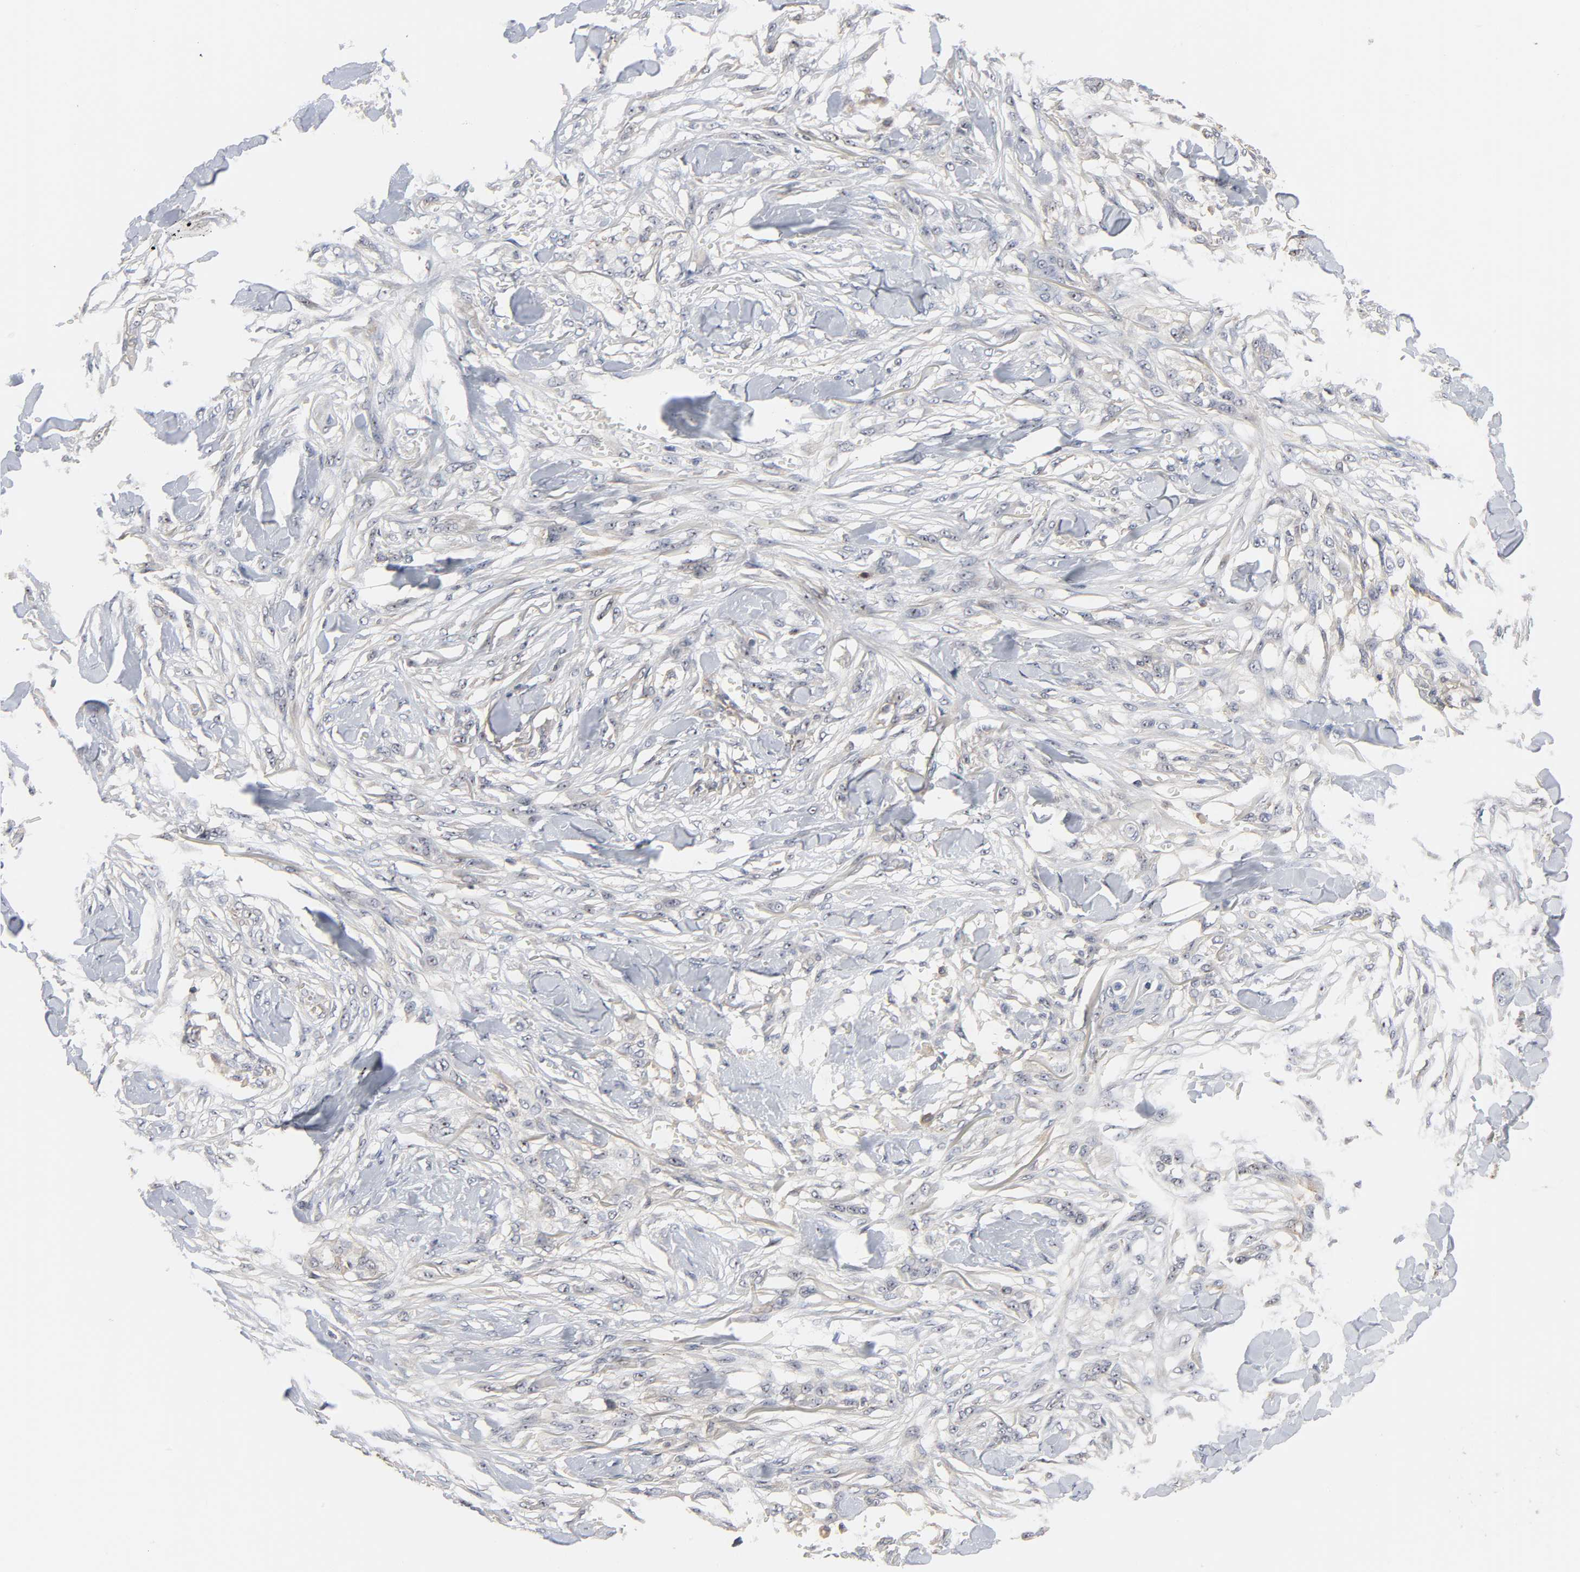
{"staining": {"intensity": "weak", "quantity": "25%-75%", "location": "cytoplasmic/membranous,nuclear"}, "tissue": "skin cancer", "cell_type": "Tumor cells", "image_type": "cancer", "snomed": [{"axis": "morphology", "description": "Normal tissue, NOS"}, {"axis": "morphology", "description": "Squamous cell carcinoma, NOS"}, {"axis": "topography", "description": "Skin"}], "caption": "IHC (DAB) staining of human skin cancer (squamous cell carcinoma) shows weak cytoplasmic/membranous and nuclear protein positivity in approximately 25%-75% of tumor cells. The staining was performed using DAB (3,3'-diaminobenzidine), with brown indicating positive protein expression. Nuclei are stained blue with hematoxylin.", "gene": "DDX10", "patient": {"sex": "female", "age": 59}}